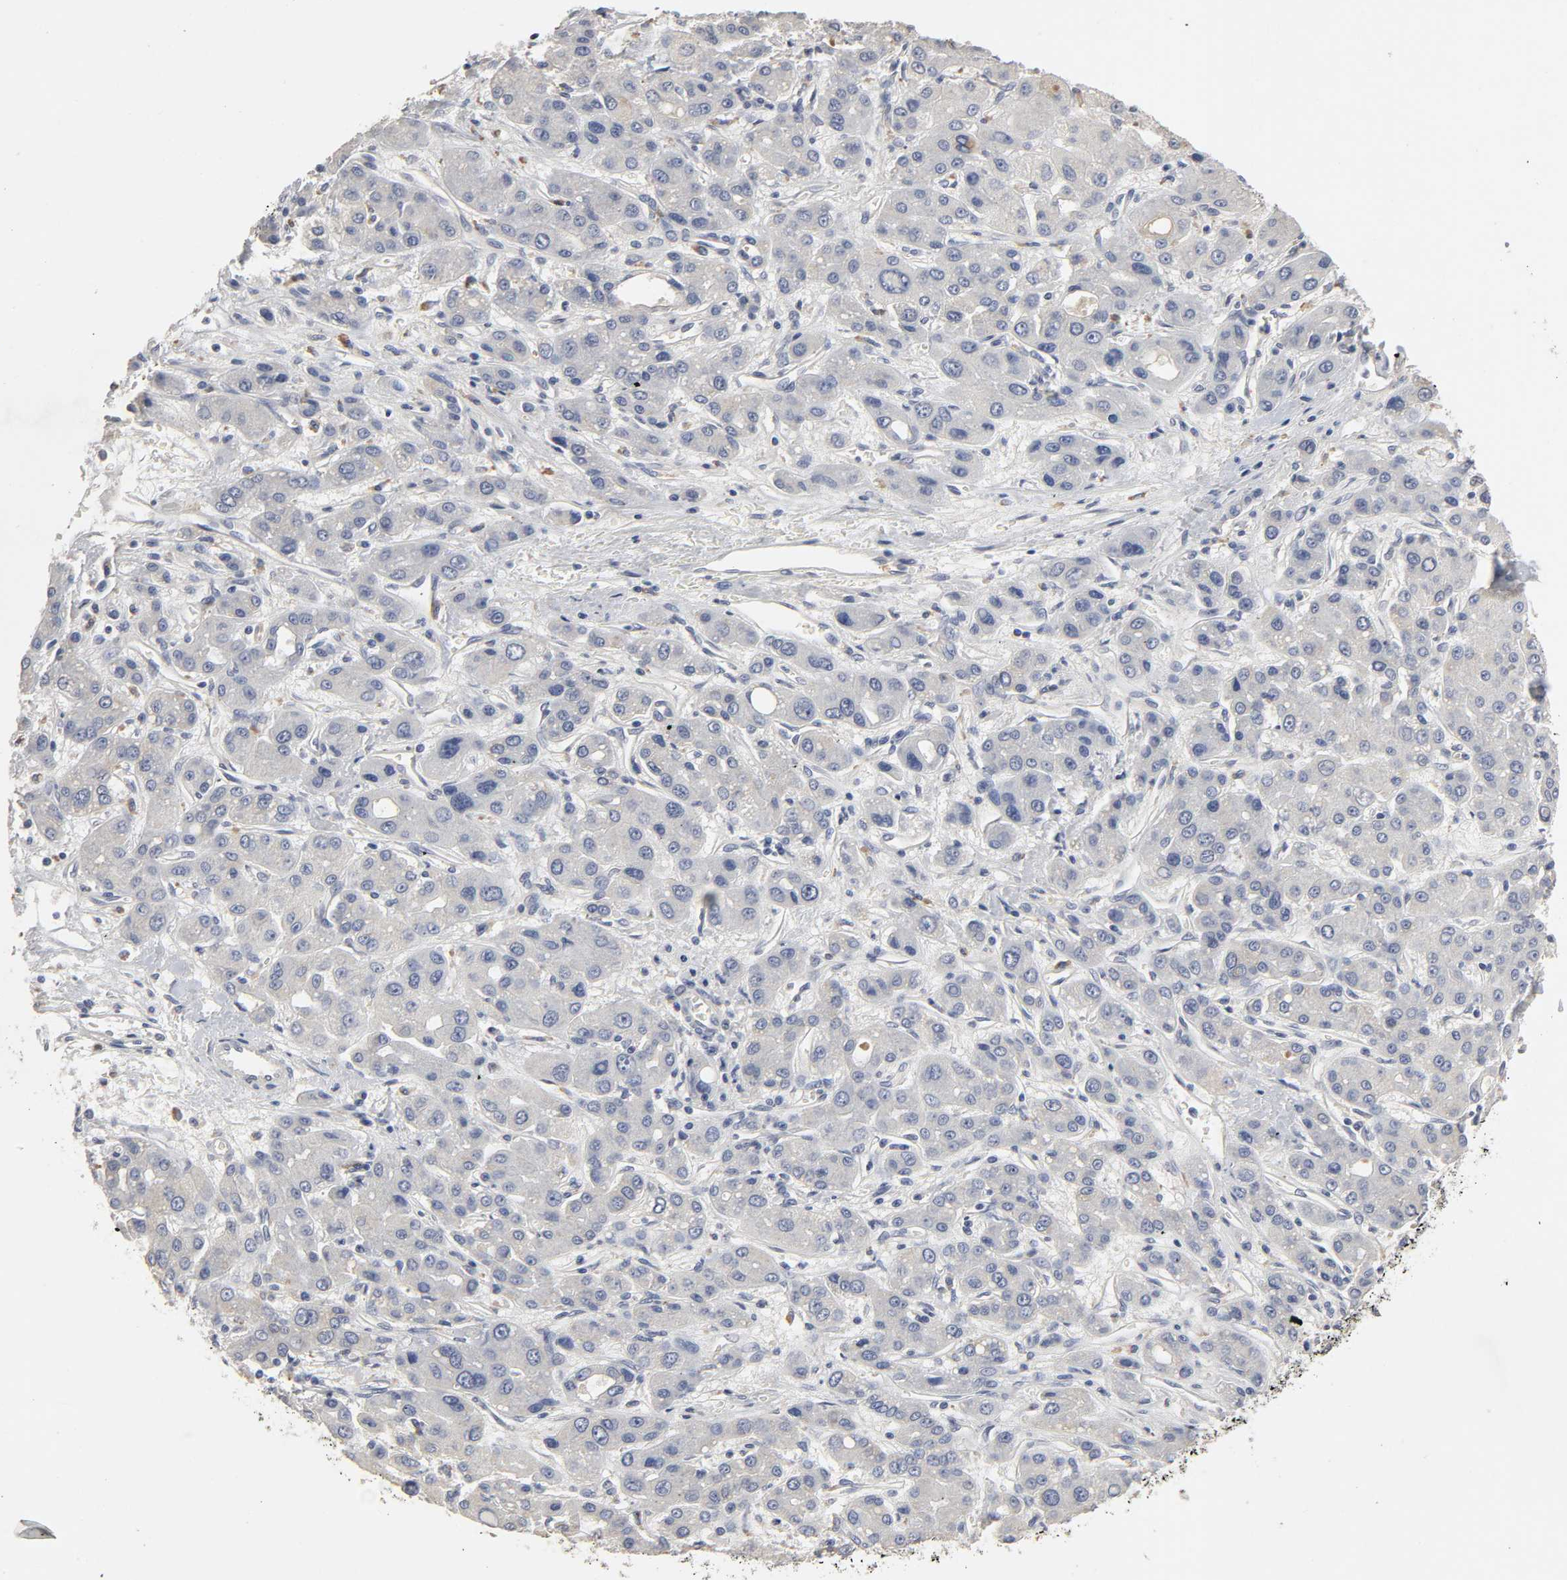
{"staining": {"intensity": "negative", "quantity": "none", "location": "none"}, "tissue": "liver cancer", "cell_type": "Tumor cells", "image_type": "cancer", "snomed": [{"axis": "morphology", "description": "Carcinoma, Hepatocellular, NOS"}, {"axis": "topography", "description": "Liver"}], "caption": "Immunohistochemistry image of liver cancer stained for a protein (brown), which reveals no staining in tumor cells.", "gene": "SLC10A2", "patient": {"sex": "male", "age": 55}}